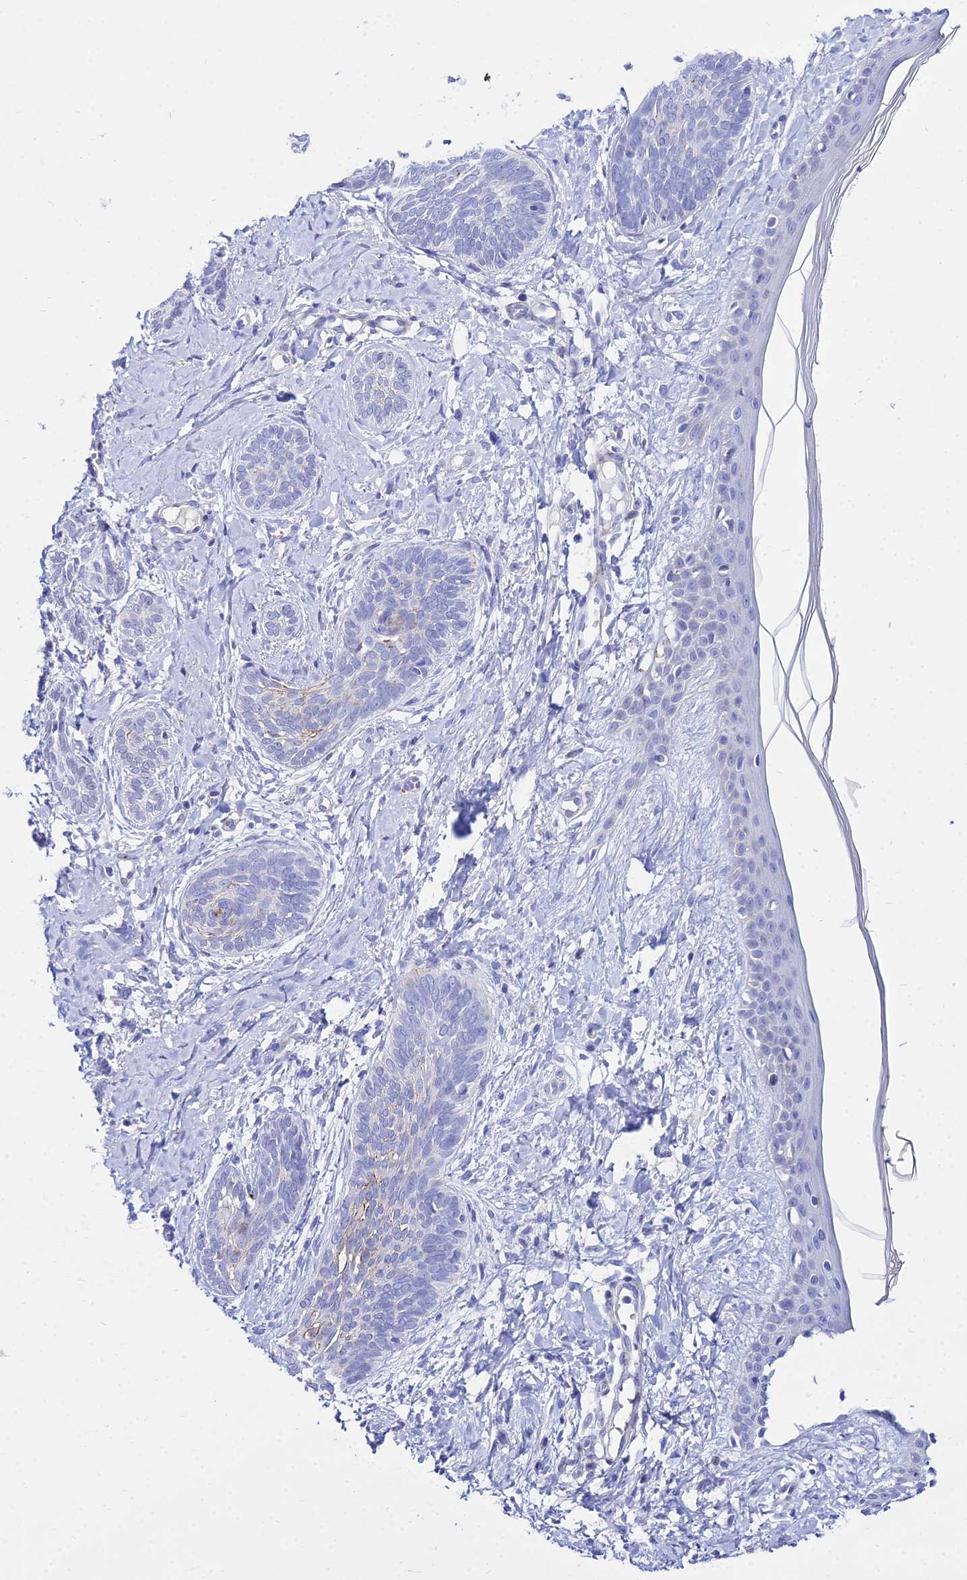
{"staining": {"intensity": "negative", "quantity": "none", "location": "none"}, "tissue": "skin cancer", "cell_type": "Tumor cells", "image_type": "cancer", "snomed": [{"axis": "morphology", "description": "Basal cell carcinoma"}, {"axis": "topography", "description": "Skin"}], "caption": "Immunohistochemical staining of human basal cell carcinoma (skin) exhibits no significant positivity in tumor cells.", "gene": "DLX1", "patient": {"sex": "female", "age": 81}}